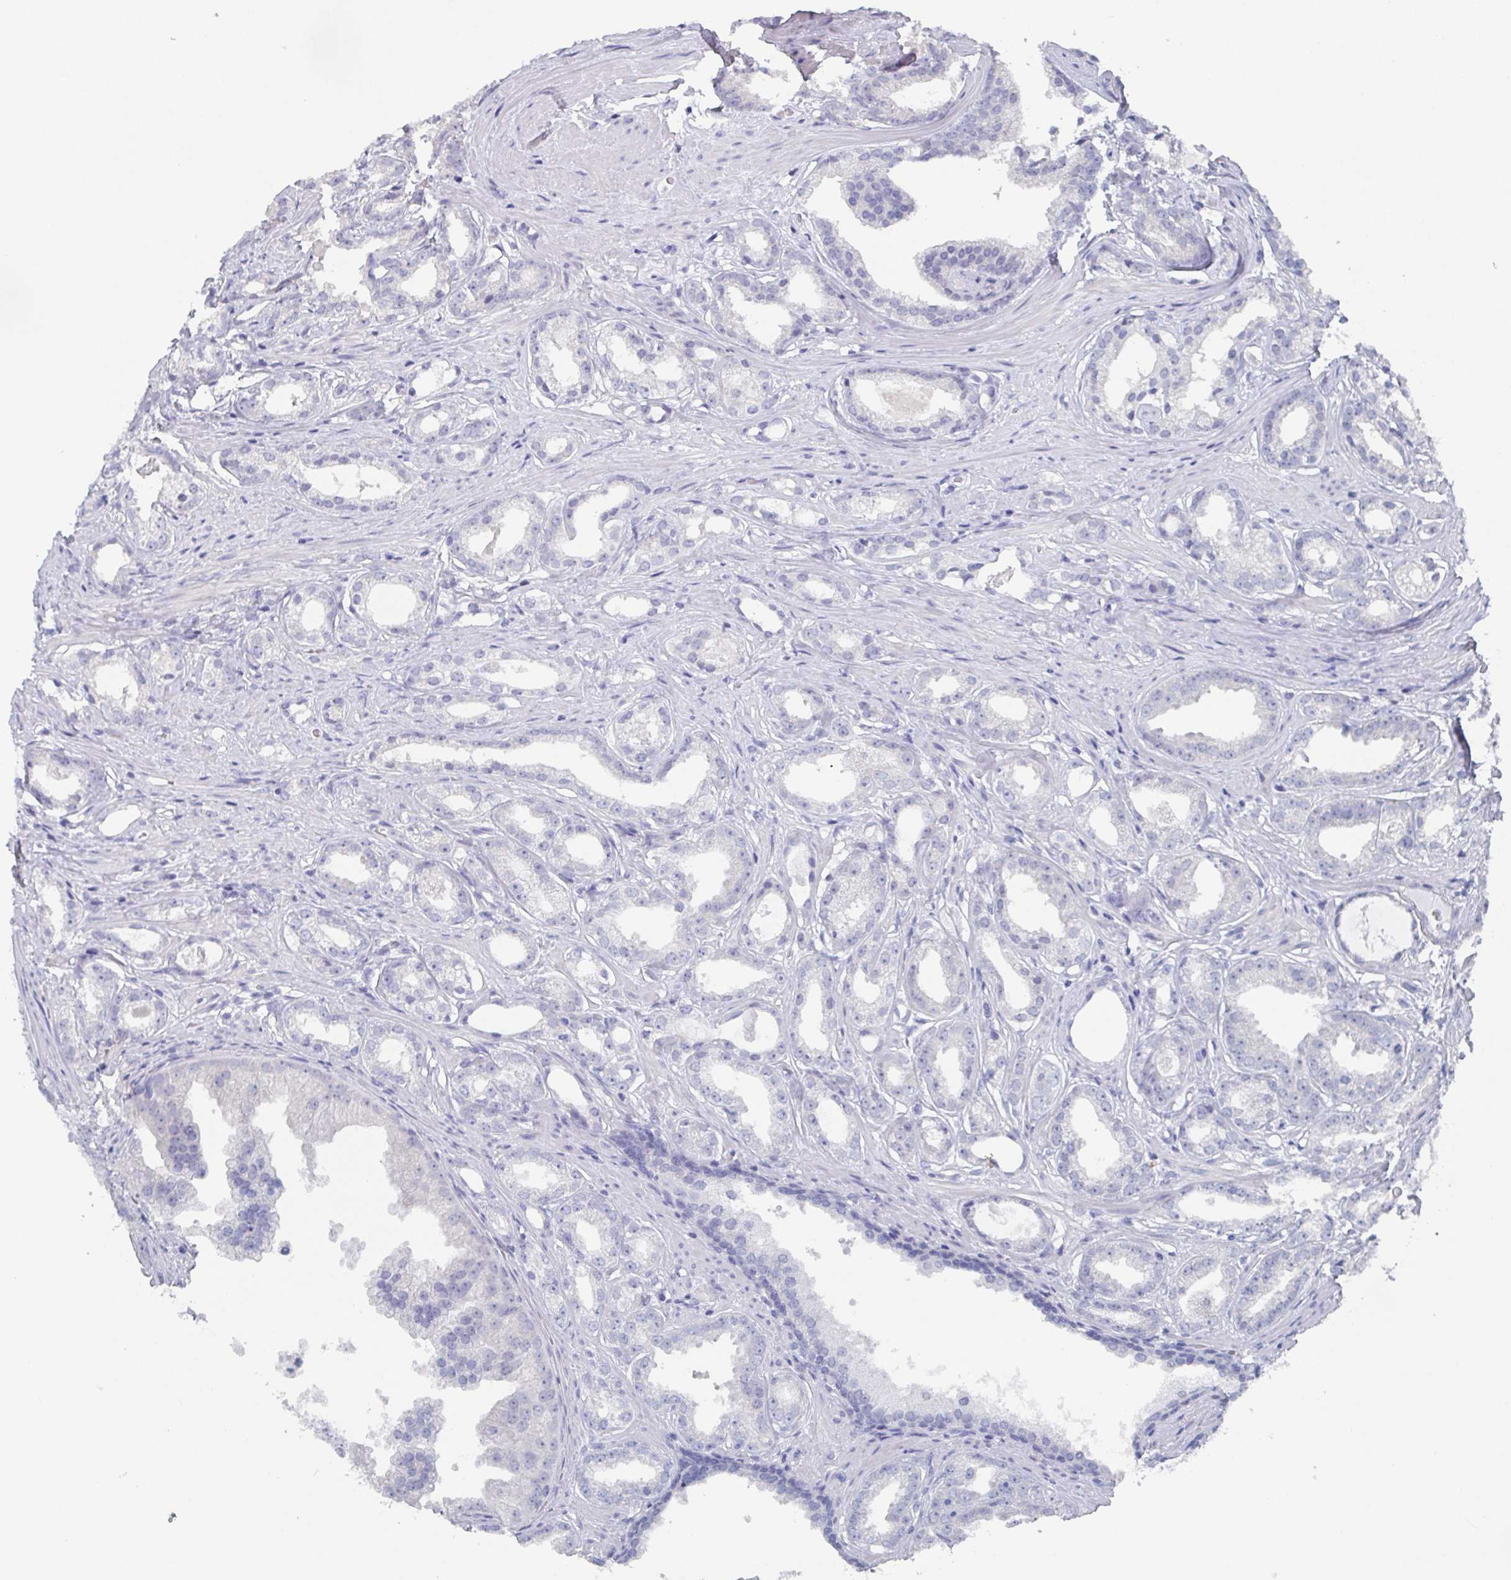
{"staining": {"intensity": "negative", "quantity": "none", "location": "none"}, "tissue": "prostate cancer", "cell_type": "Tumor cells", "image_type": "cancer", "snomed": [{"axis": "morphology", "description": "Adenocarcinoma, Low grade"}, {"axis": "topography", "description": "Prostate"}], "caption": "Immunohistochemistry (IHC) of prostate cancer shows no staining in tumor cells.", "gene": "DYDC2", "patient": {"sex": "male", "age": 65}}